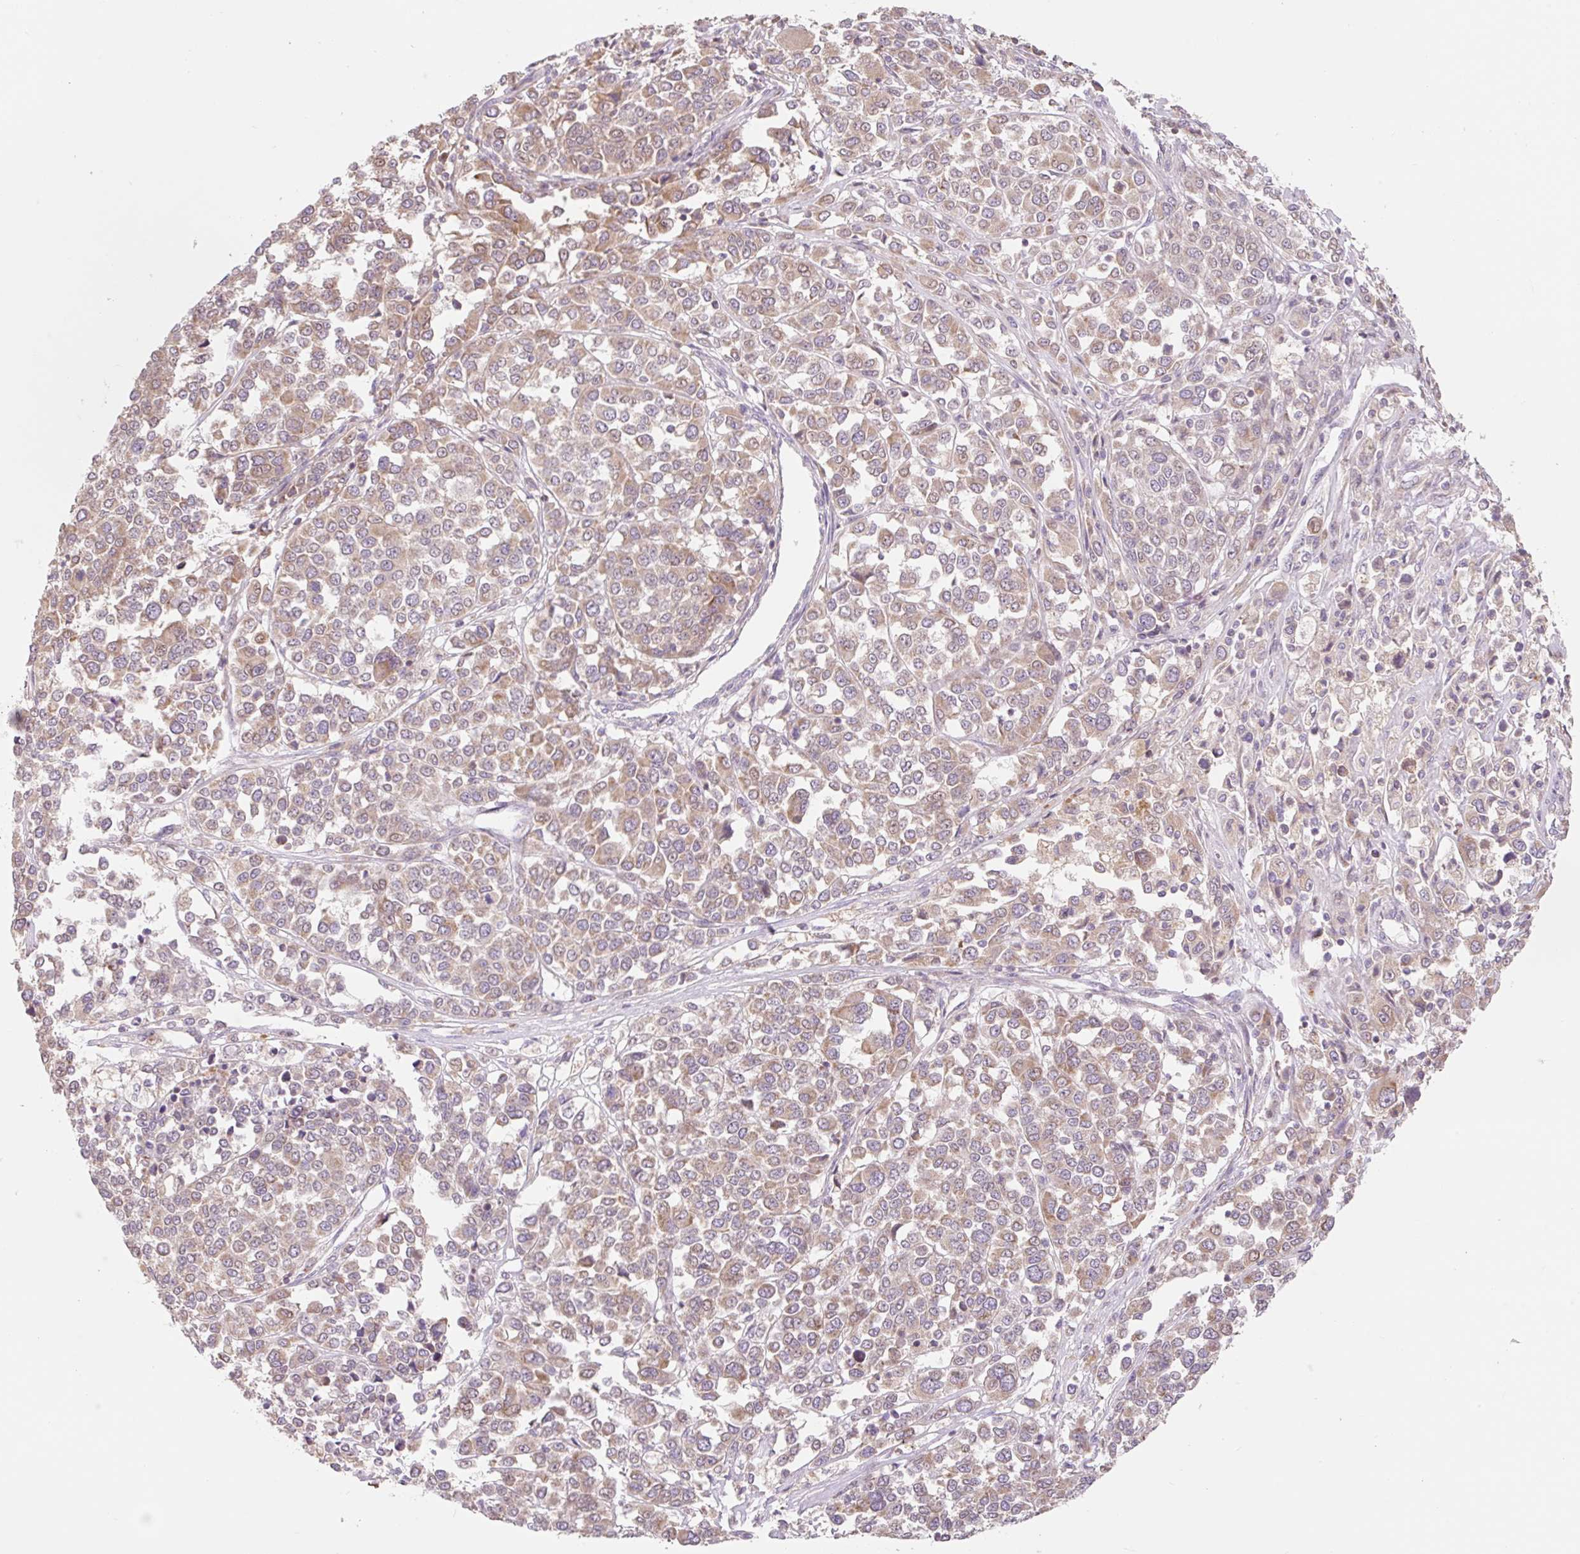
{"staining": {"intensity": "weak", "quantity": ">75%", "location": "cytoplasmic/membranous"}, "tissue": "melanoma", "cell_type": "Tumor cells", "image_type": "cancer", "snomed": [{"axis": "morphology", "description": "Malignant melanoma, Metastatic site"}, {"axis": "topography", "description": "Lymph node"}], "caption": "Malignant melanoma (metastatic site) stained for a protein (brown) demonstrates weak cytoplasmic/membranous positive staining in approximately >75% of tumor cells.", "gene": "EMC10", "patient": {"sex": "male", "age": 44}}